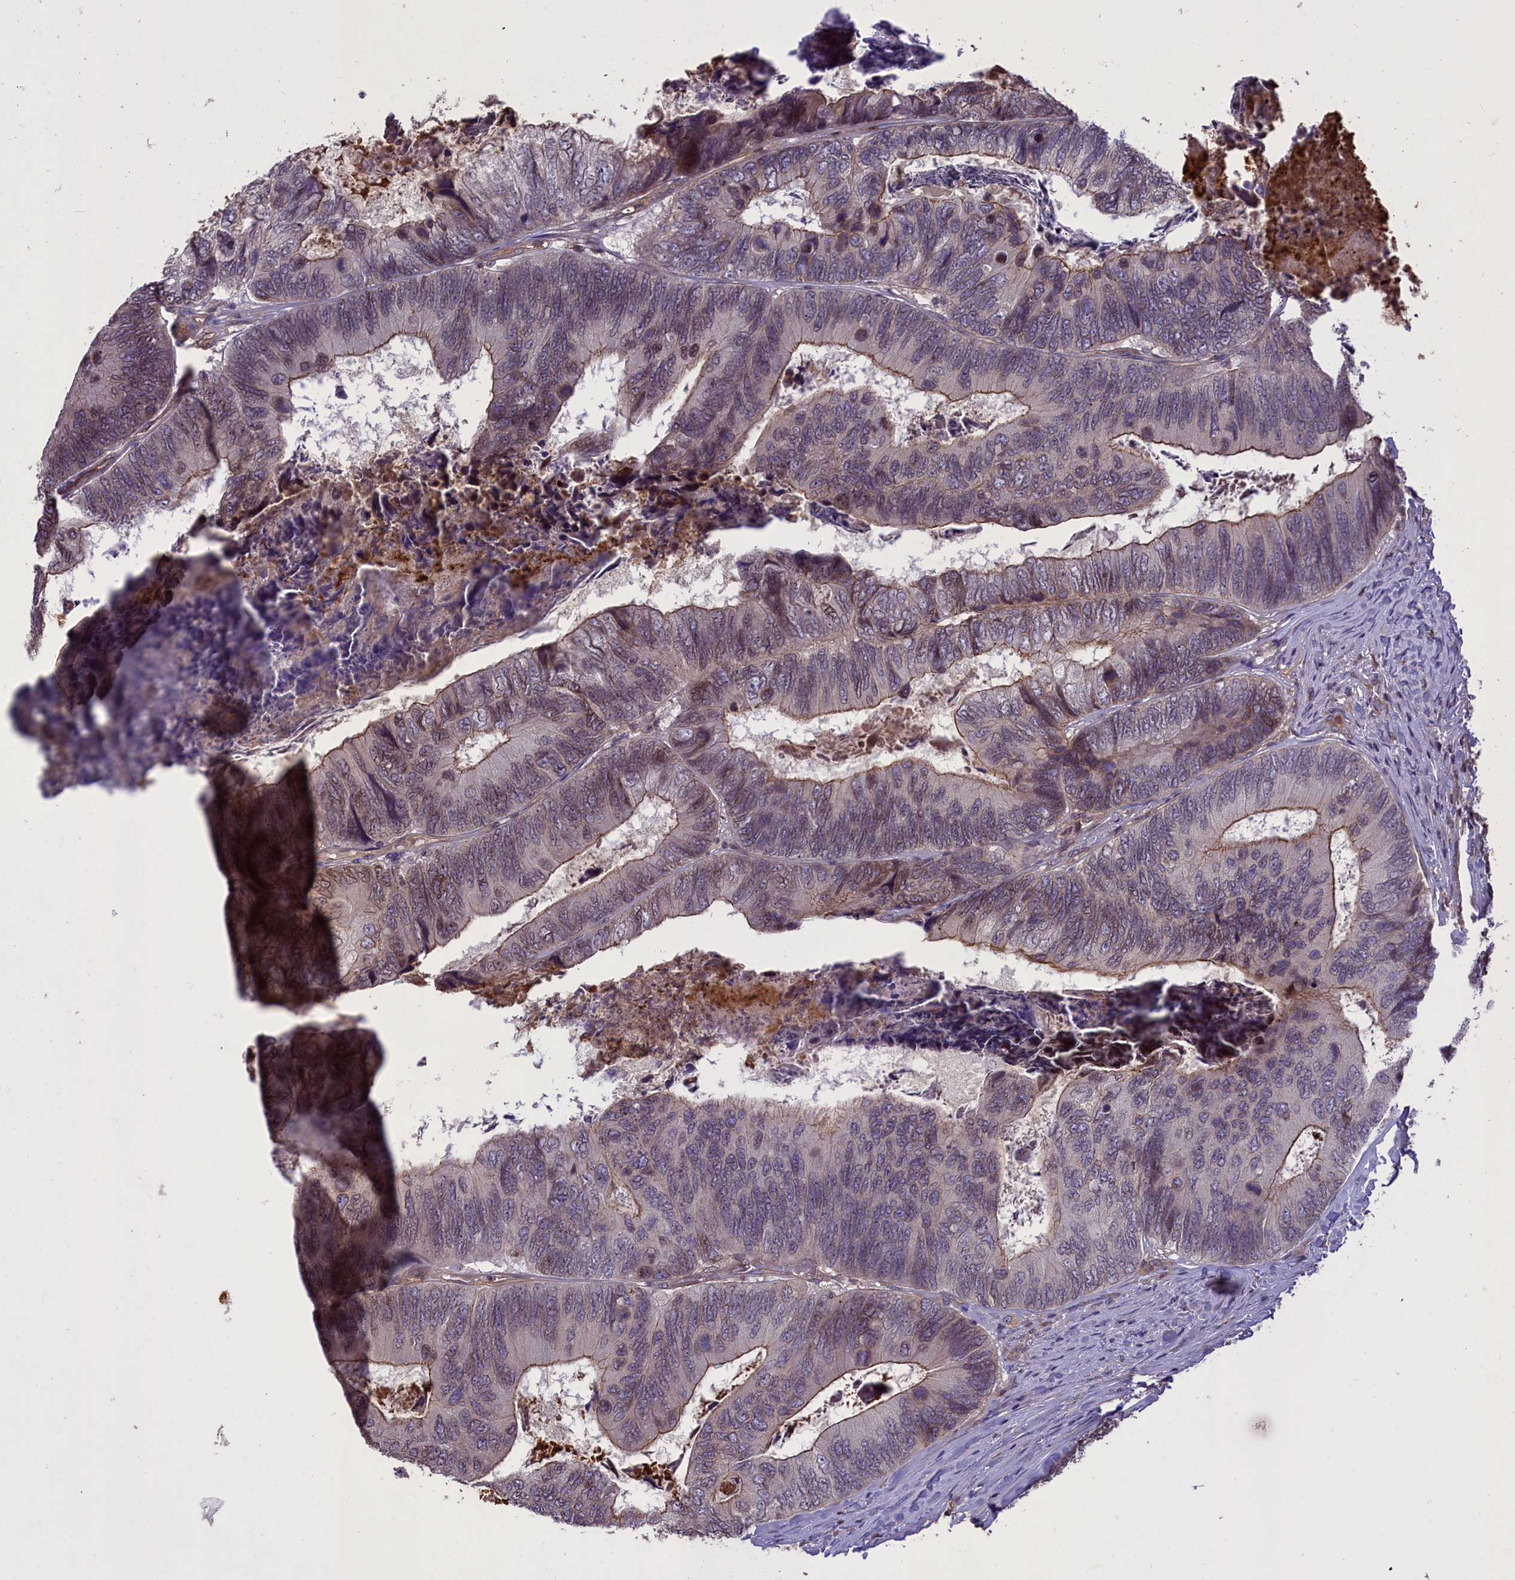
{"staining": {"intensity": "moderate", "quantity": "25%-75%", "location": "cytoplasmic/membranous,nuclear"}, "tissue": "colorectal cancer", "cell_type": "Tumor cells", "image_type": "cancer", "snomed": [{"axis": "morphology", "description": "Adenocarcinoma, NOS"}, {"axis": "topography", "description": "Colon"}], "caption": "Brown immunohistochemical staining in human colorectal cancer (adenocarcinoma) displays moderate cytoplasmic/membranous and nuclear positivity in approximately 25%-75% of tumor cells.", "gene": "CCDC125", "patient": {"sex": "female", "age": 67}}